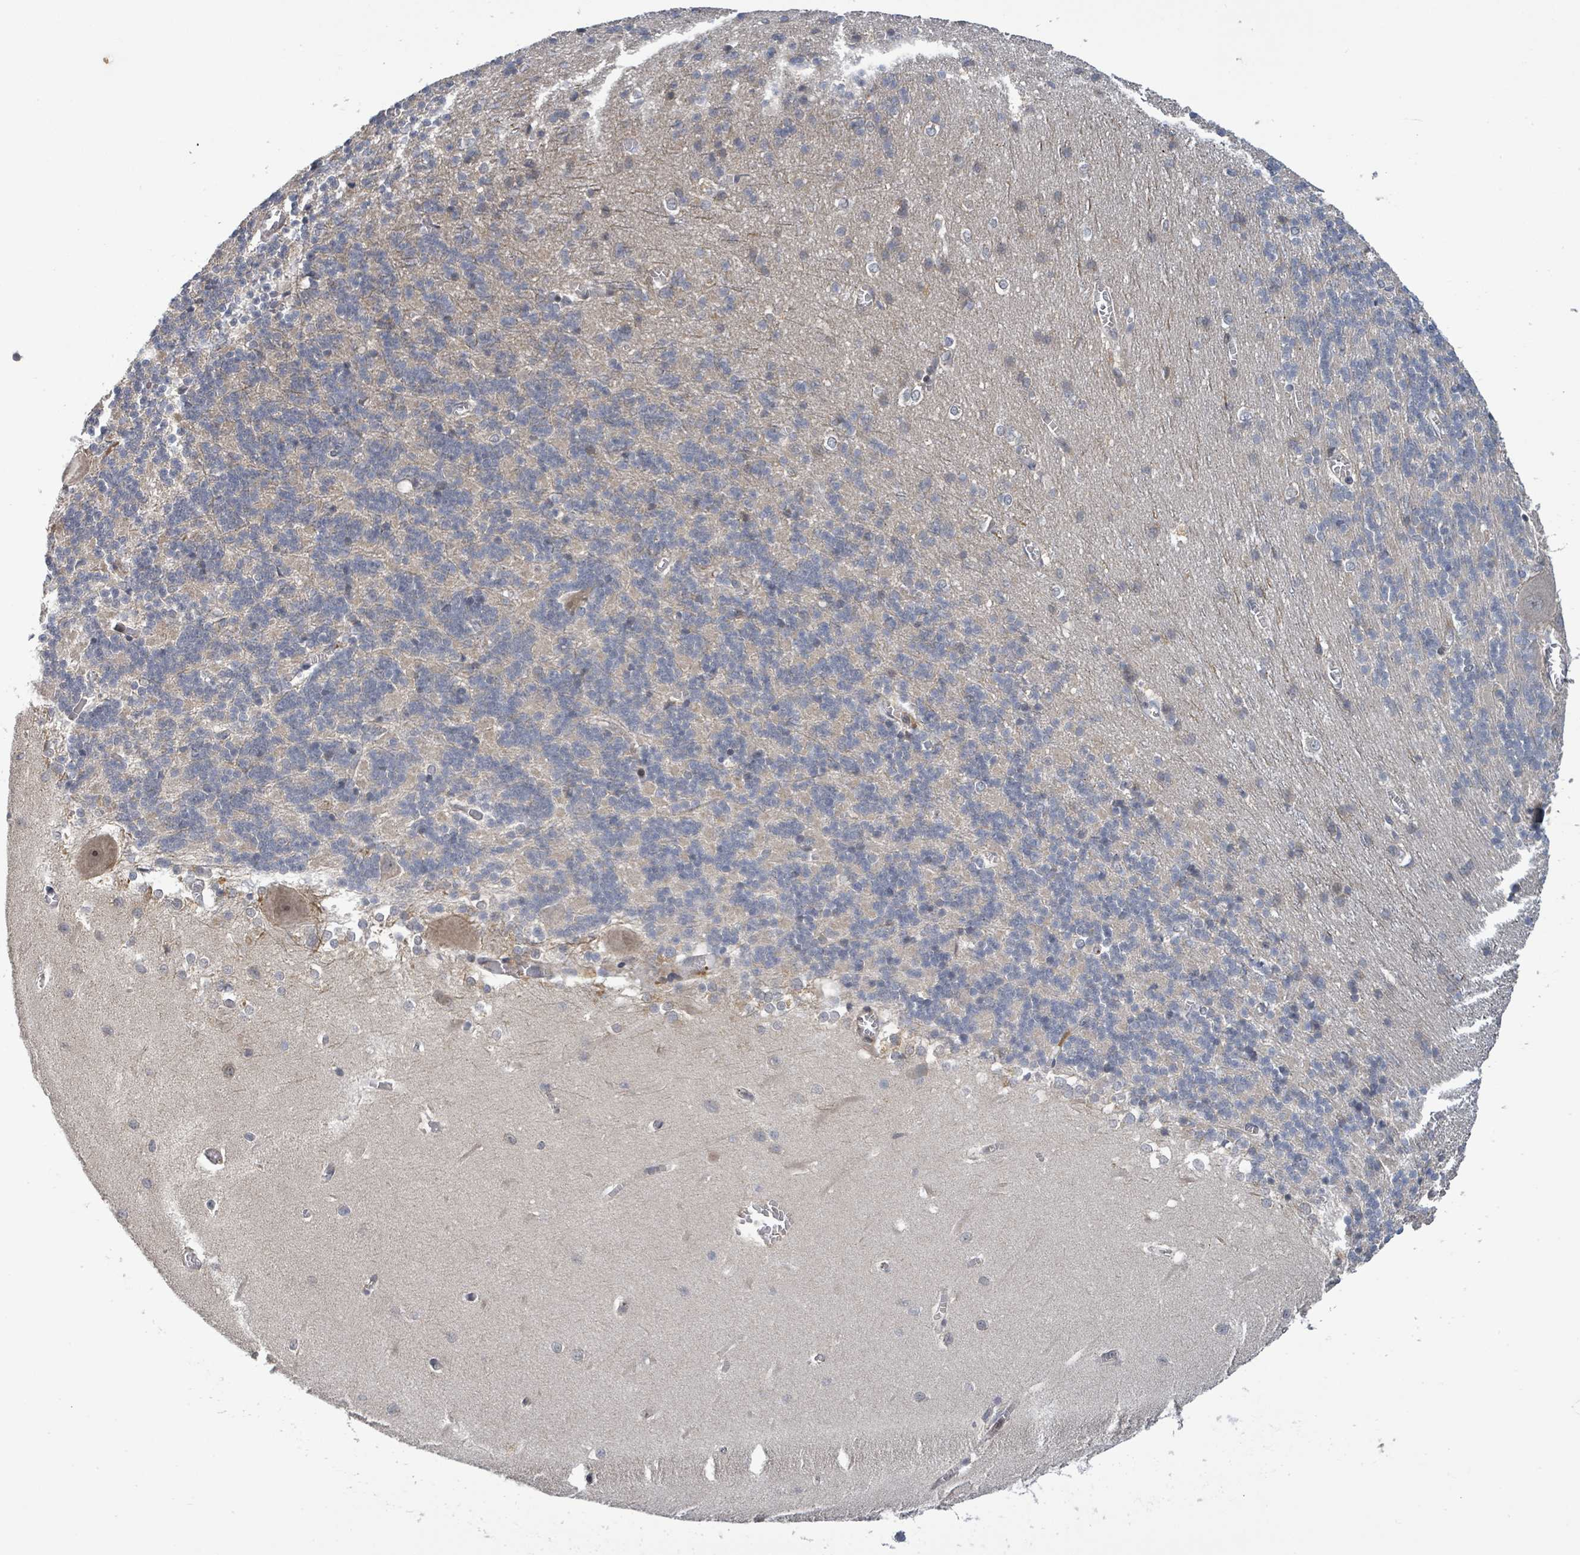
{"staining": {"intensity": "negative", "quantity": "none", "location": "none"}, "tissue": "cerebellum", "cell_type": "Cells in granular layer", "image_type": "normal", "snomed": [{"axis": "morphology", "description": "Normal tissue, NOS"}, {"axis": "topography", "description": "Cerebellum"}], "caption": "Cerebellum stained for a protein using immunohistochemistry displays no positivity cells in granular layer.", "gene": "ITGA11", "patient": {"sex": "male", "age": 37}}